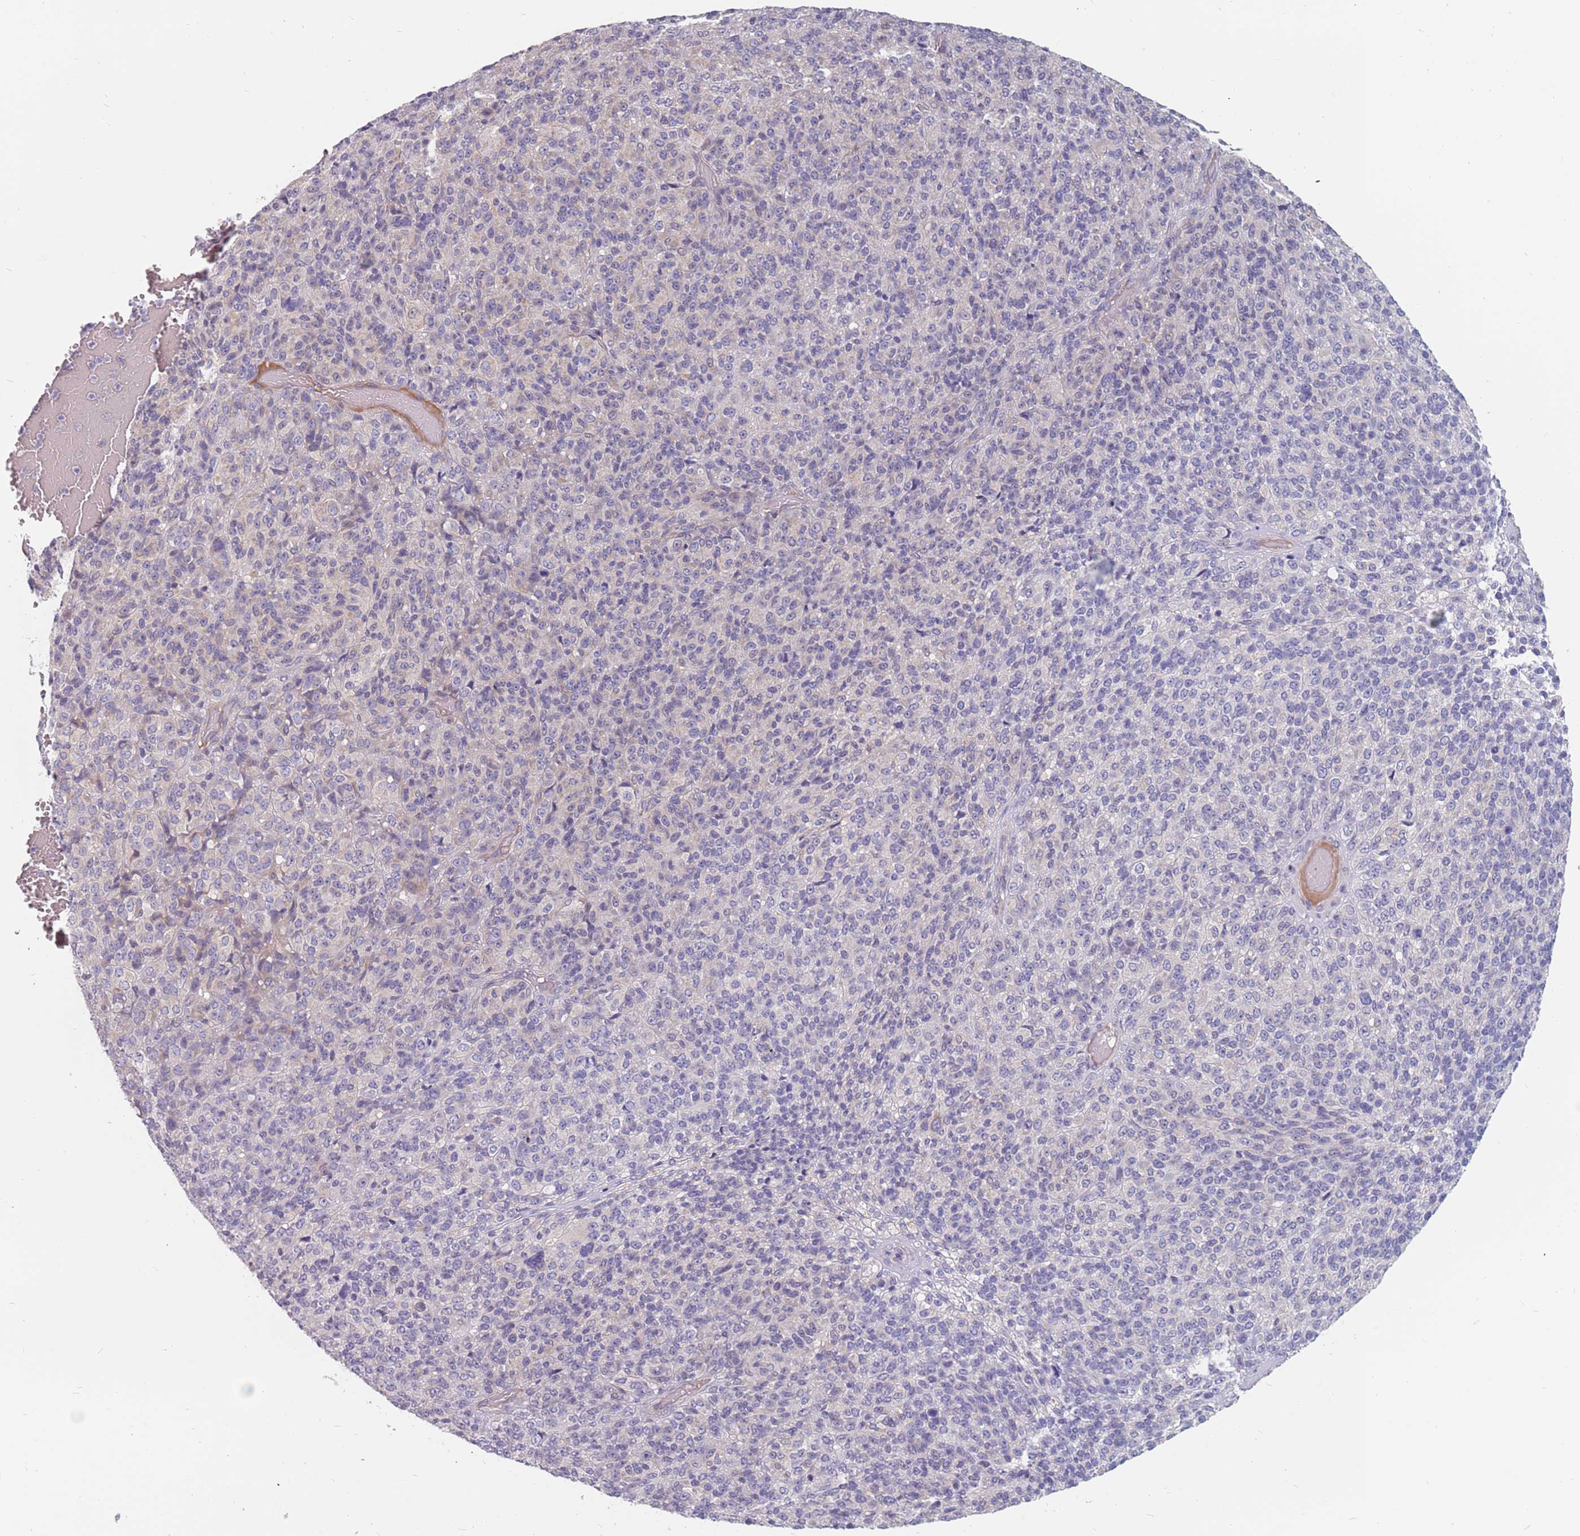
{"staining": {"intensity": "negative", "quantity": "none", "location": "none"}, "tissue": "melanoma", "cell_type": "Tumor cells", "image_type": "cancer", "snomed": [{"axis": "morphology", "description": "Malignant melanoma, Metastatic site"}, {"axis": "topography", "description": "Brain"}], "caption": "This photomicrograph is of malignant melanoma (metastatic site) stained with immunohistochemistry (IHC) to label a protein in brown with the nuclei are counter-stained blue. There is no positivity in tumor cells.", "gene": "CMTR2", "patient": {"sex": "female", "age": 56}}